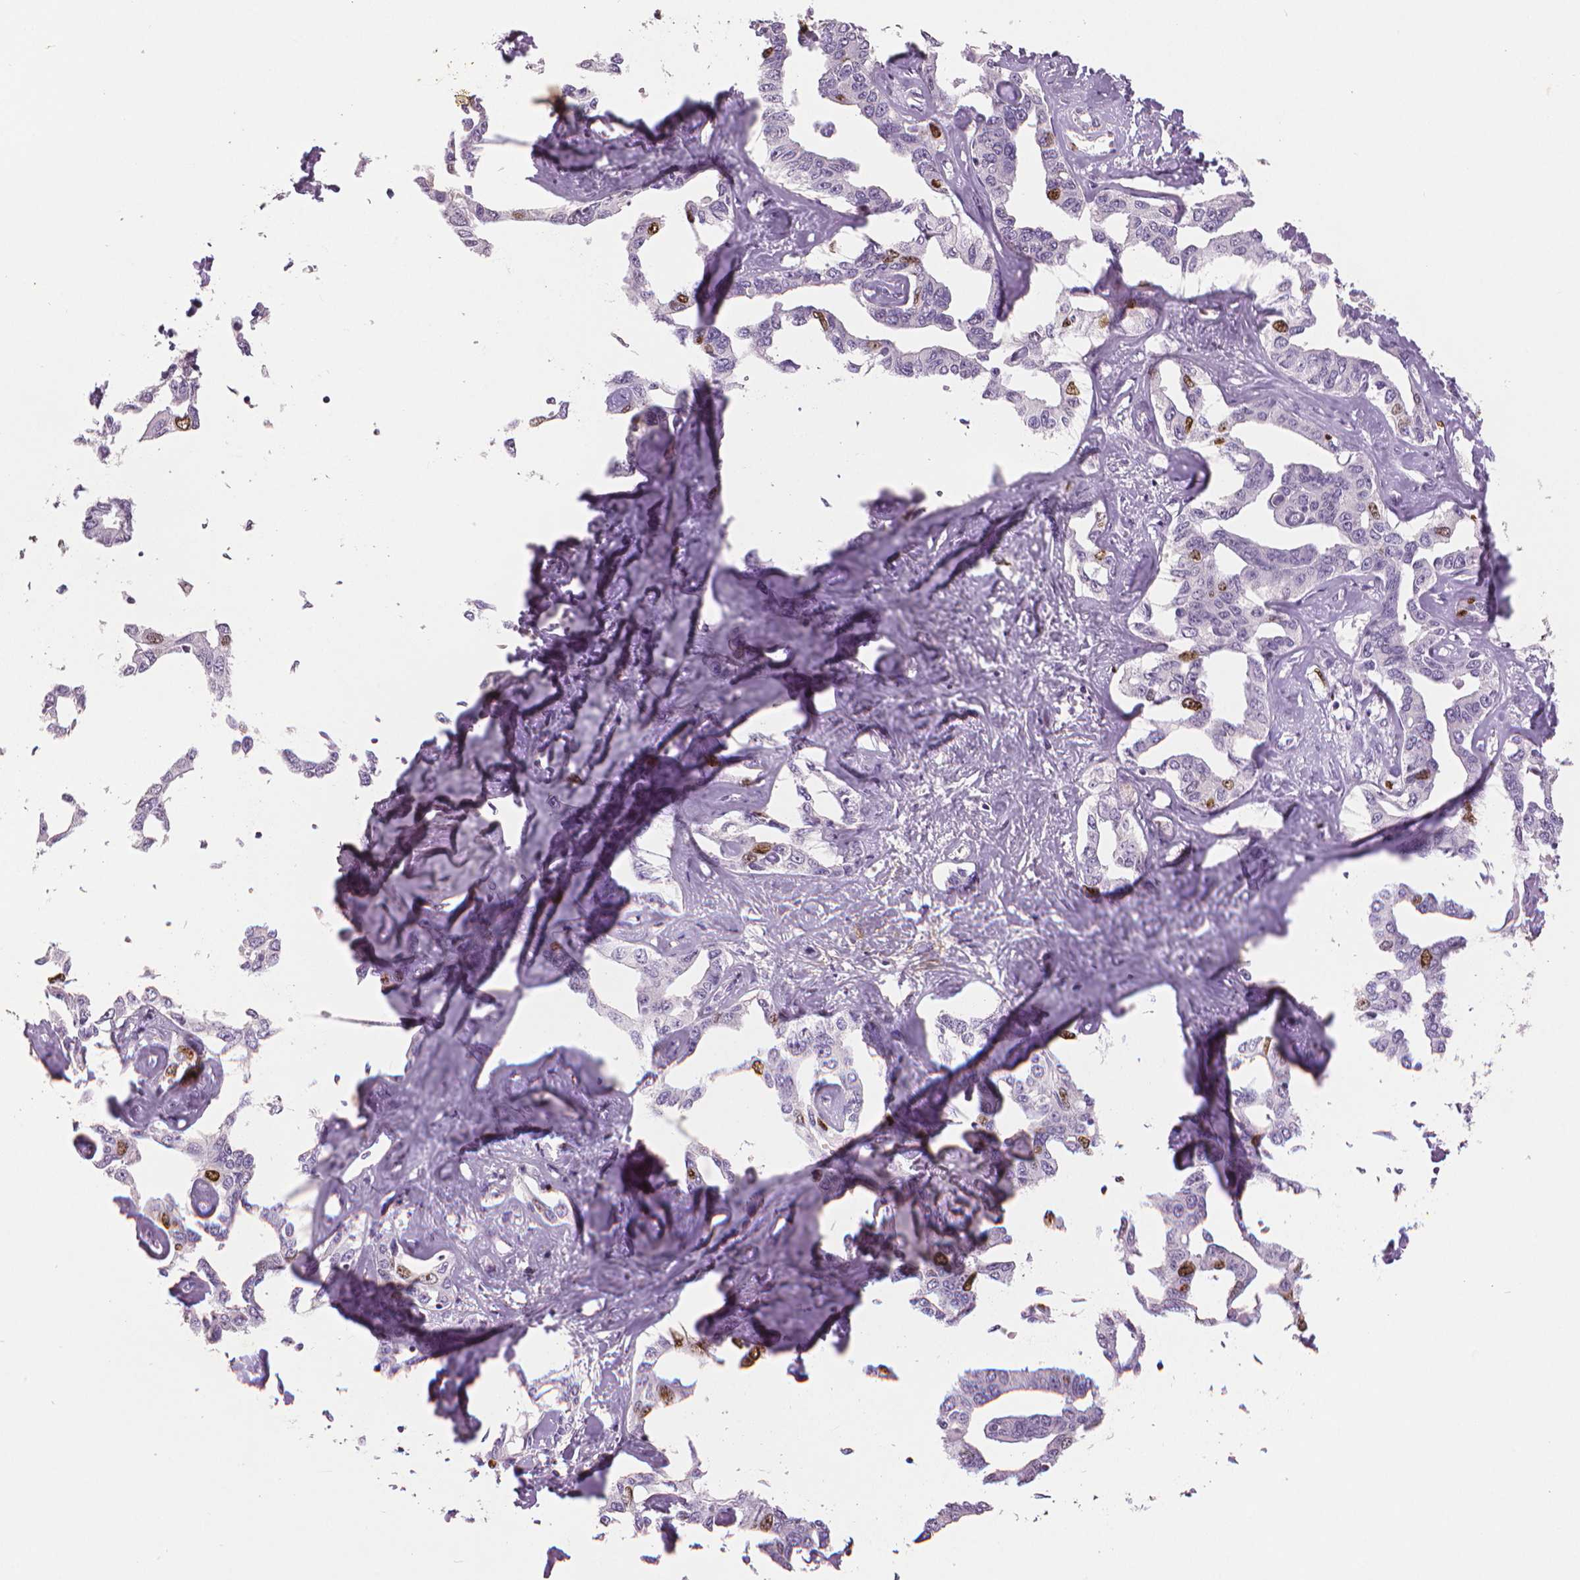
{"staining": {"intensity": "moderate", "quantity": "<25%", "location": "nuclear"}, "tissue": "liver cancer", "cell_type": "Tumor cells", "image_type": "cancer", "snomed": [{"axis": "morphology", "description": "Cholangiocarcinoma"}, {"axis": "topography", "description": "Liver"}], "caption": "The image demonstrates staining of liver cholangiocarcinoma, revealing moderate nuclear protein staining (brown color) within tumor cells.", "gene": "MKI67", "patient": {"sex": "male", "age": 59}}